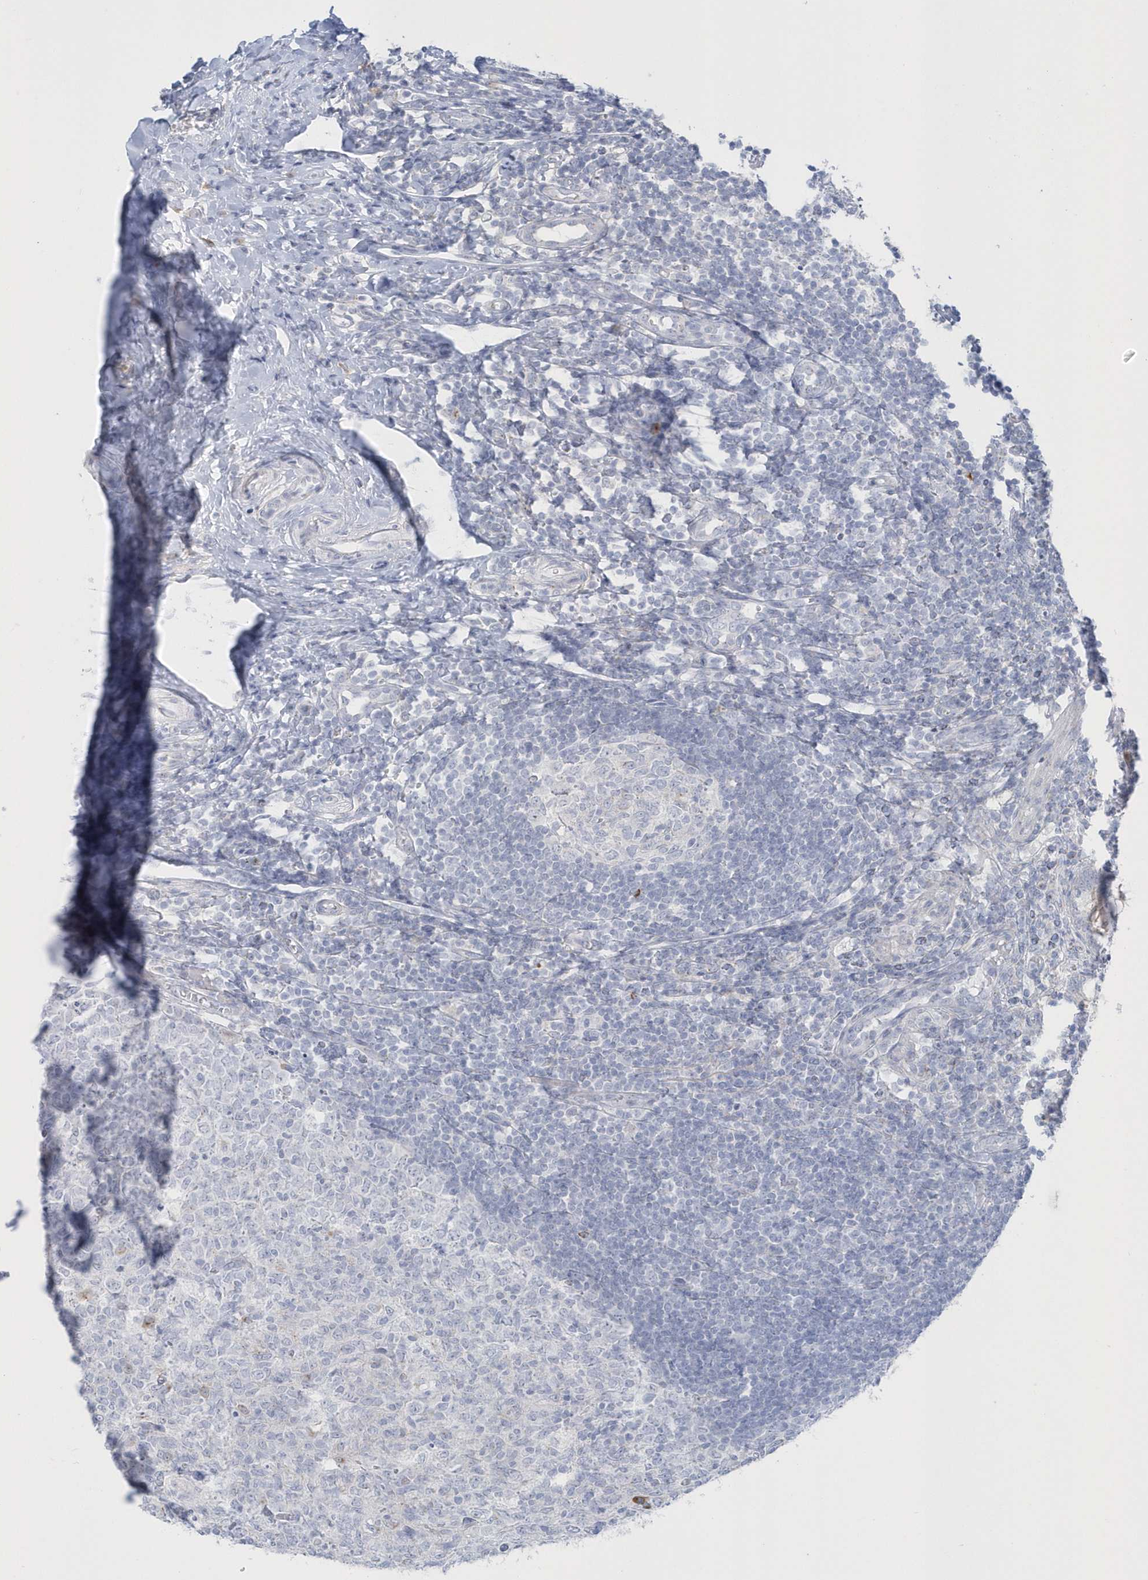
{"staining": {"intensity": "weak", "quantity": "25%-75%", "location": "cytoplasmic/membranous"}, "tissue": "appendix", "cell_type": "Glandular cells", "image_type": "normal", "snomed": [{"axis": "morphology", "description": "Normal tissue, NOS"}, {"axis": "topography", "description": "Appendix"}], "caption": "Immunohistochemistry (IHC) micrograph of benign appendix stained for a protein (brown), which displays low levels of weak cytoplasmic/membranous staining in approximately 25%-75% of glandular cells.", "gene": "SEMA3D", "patient": {"sex": "male", "age": 14}}